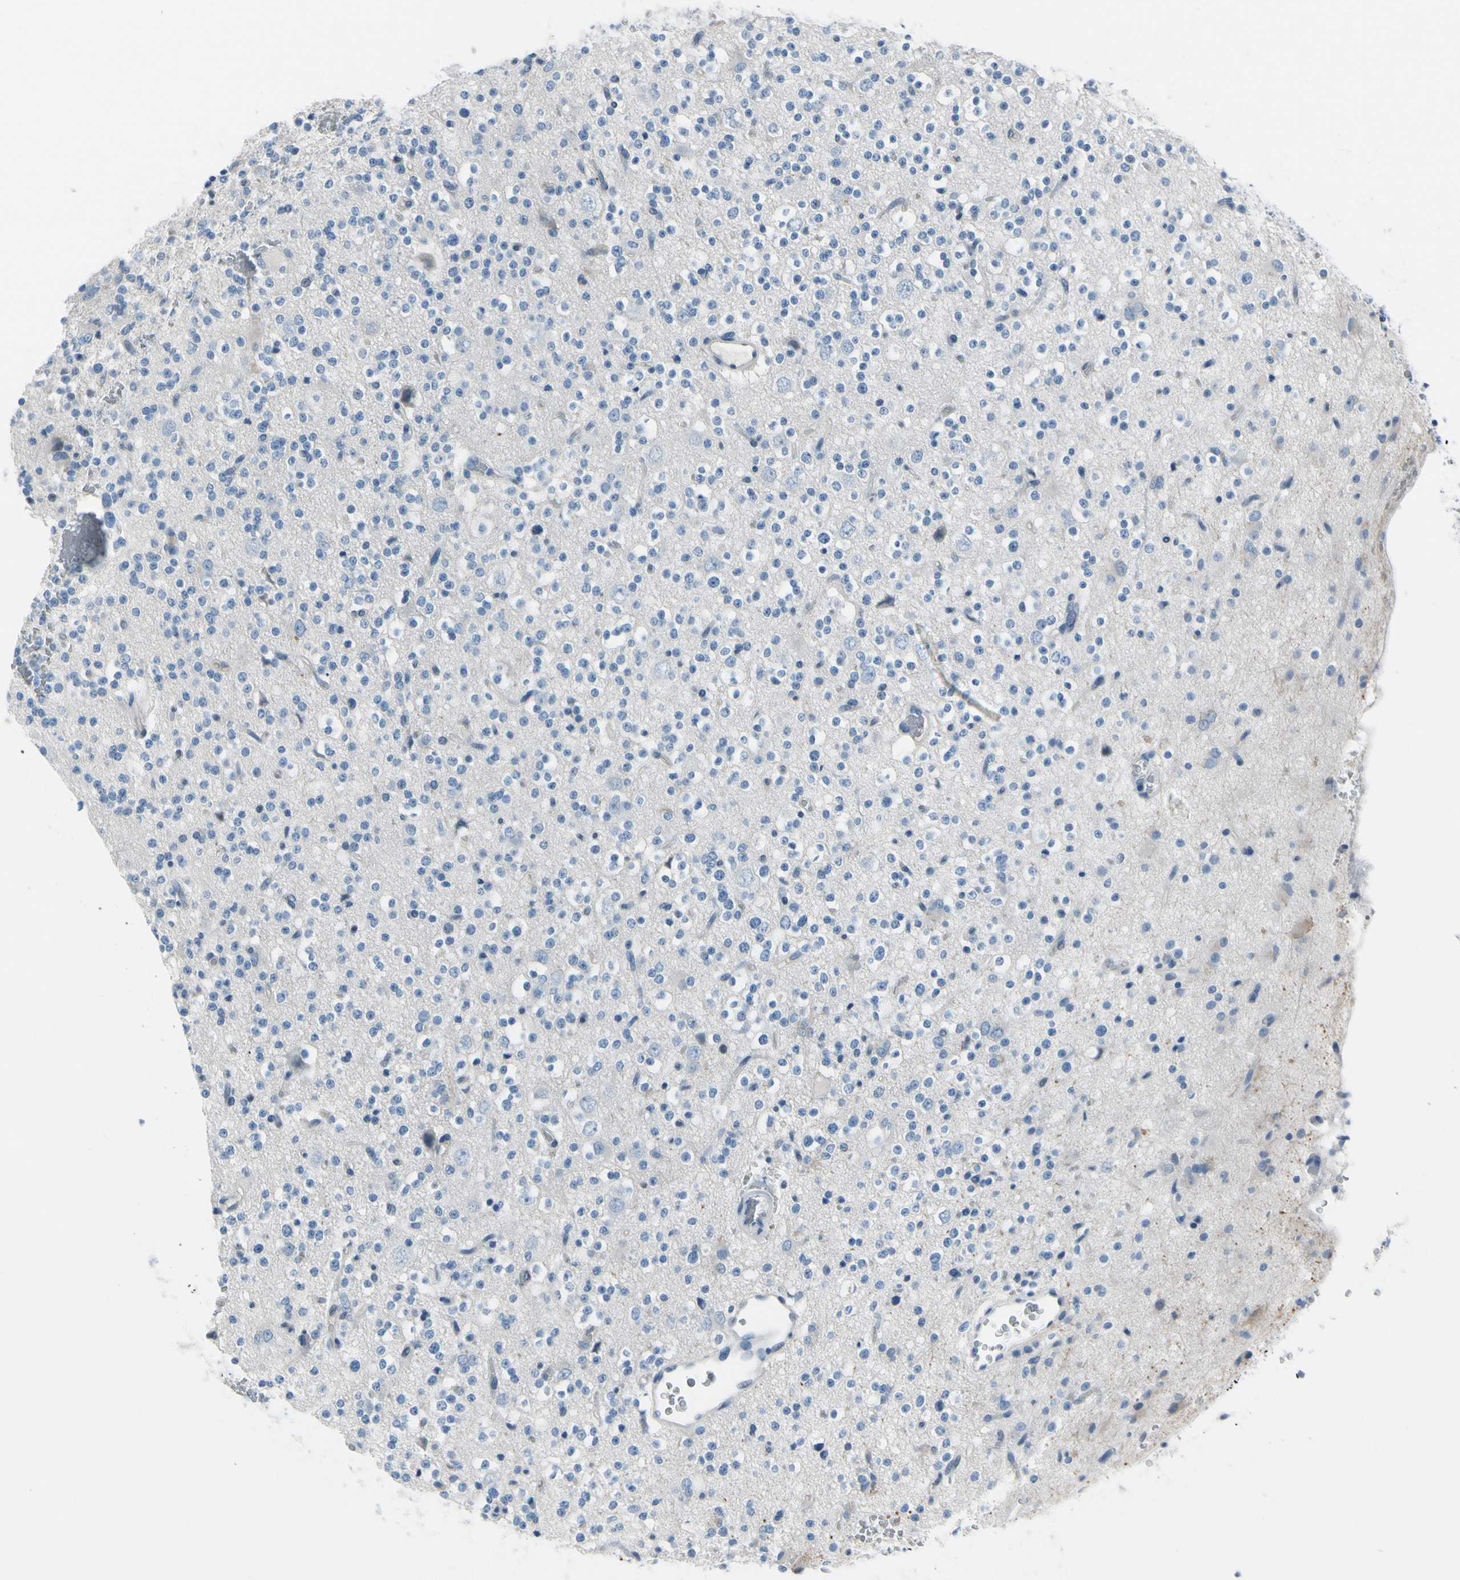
{"staining": {"intensity": "negative", "quantity": "none", "location": "none"}, "tissue": "glioma", "cell_type": "Tumor cells", "image_type": "cancer", "snomed": [{"axis": "morphology", "description": "Glioma, malignant, High grade"}, {"axis": "topography", "description": "Brain"}], "caption": "Immunohistochemistry micrograph of human glioma stained for a protein (brown), which demonstrates no staining in tumor cells.", "gene": "MUC5B", "patient": {"sex": "male", "age": 47}}